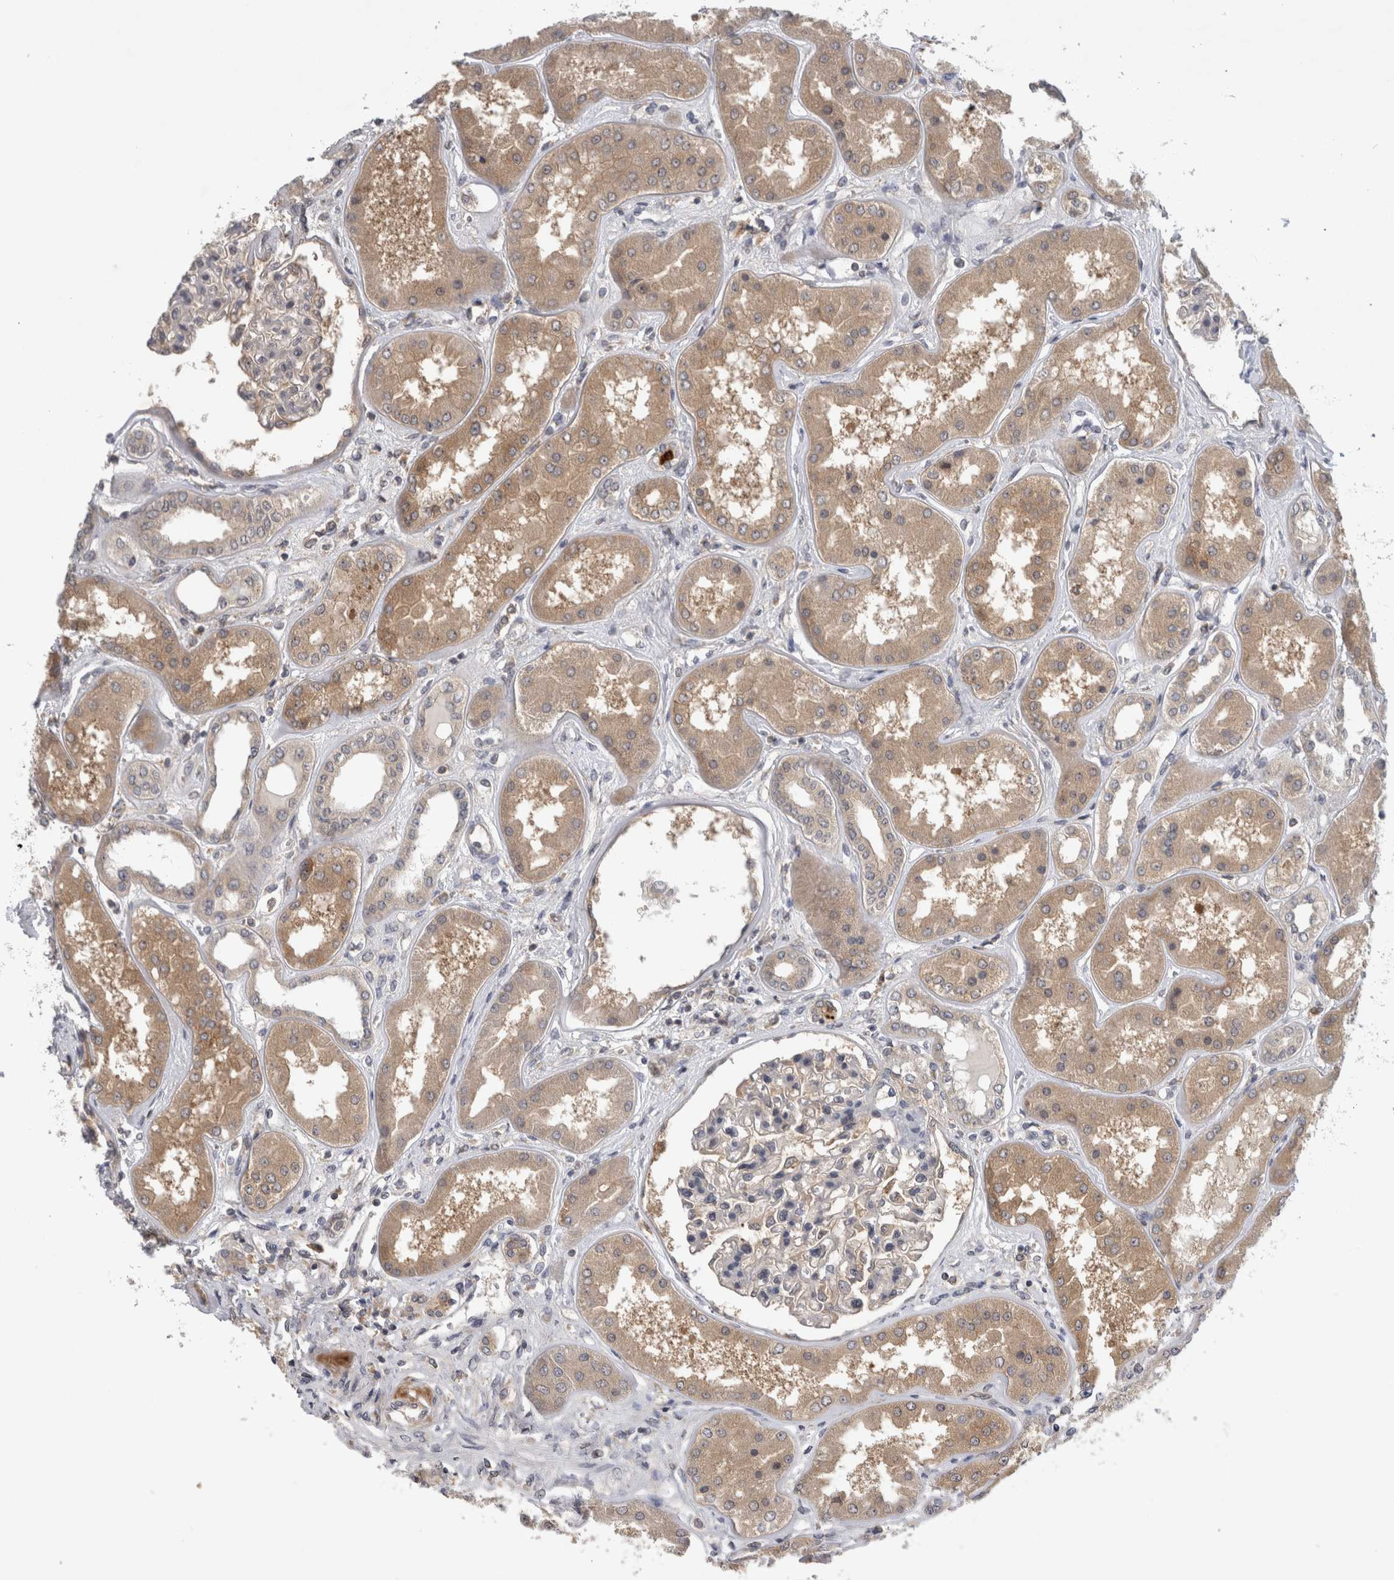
{"staining": {"intensity": "weak", "quantity": ">75%", "location": "cytoplasmic/membranous"}, "tissue": "kidney", "cell_type": "Cells in glomeruli", "image_type": "normal", "snomed": [{"axis": "morphology", "description": "Normal tissue, NOS"}, {"axis": "topography", "description": "Kidney"}], "caption": "Cells in glomeruli display weak cytoplasmic/membranous positivity in about >75% of cells in benign kidney.", "gene": "AASDHPPT", "patient": {"sex": "female", "age": 56}}